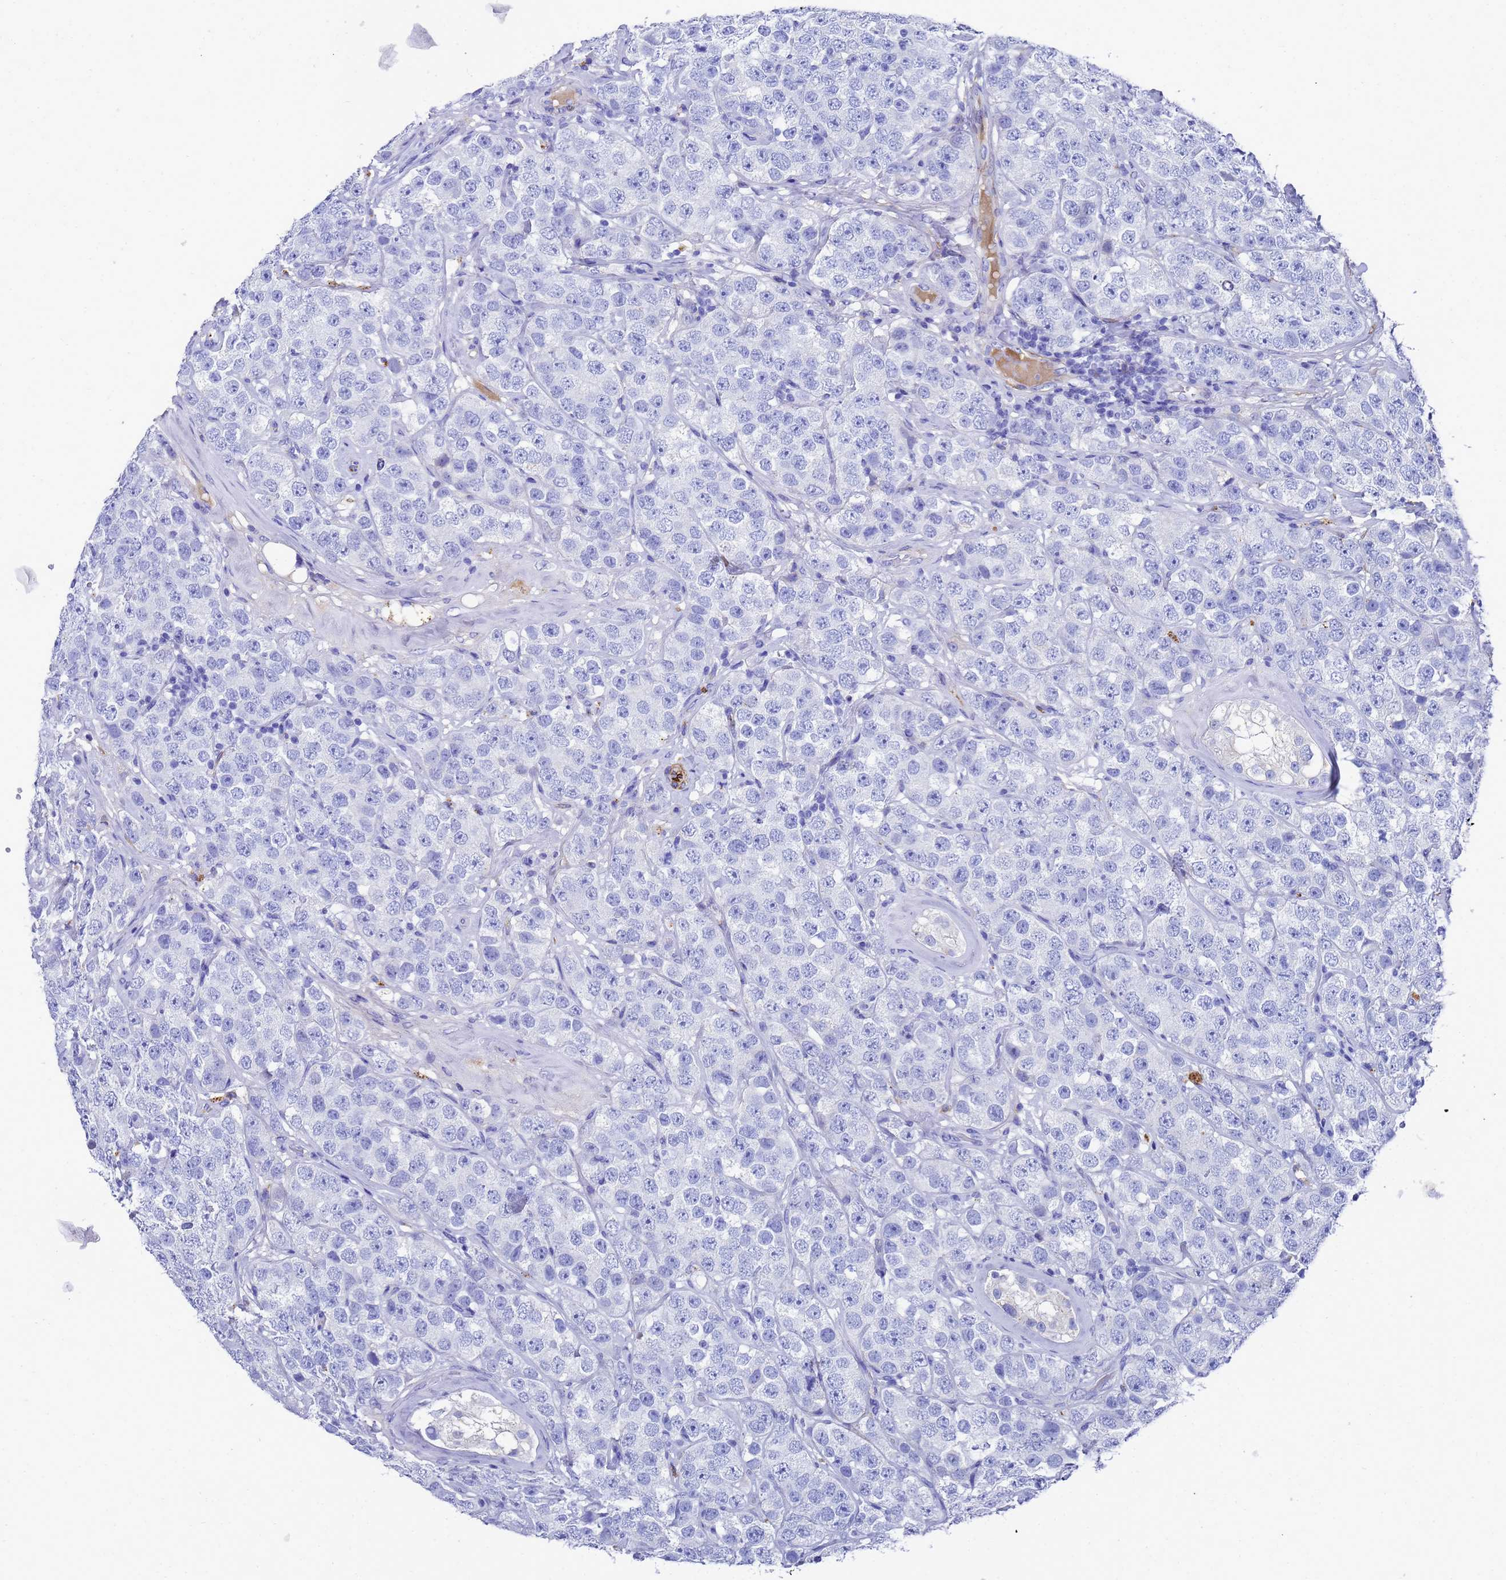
{"staining": {"intensity": "negative", "quantity": "none", "location": "none"}, "tissue": "testis cancer", "cell_type": "Tumor cells", "image_type": "cancer", "snomed": [{"axis": "morphology", "description": "Seminoma, NOS"}, {"axis": "topography", "description": "Testis"}], "caption": "IHC image of human testis cancer (seminoma) stained for a protein (brown), which shows no positivity in tumor cells. Brightfield microscopy of IHC stained with DAB (brown) and hematoxylin (blue), captured at high magnification.", "gene": "ADIPOQ", "patient": {"sex": "male", "age": 28}}